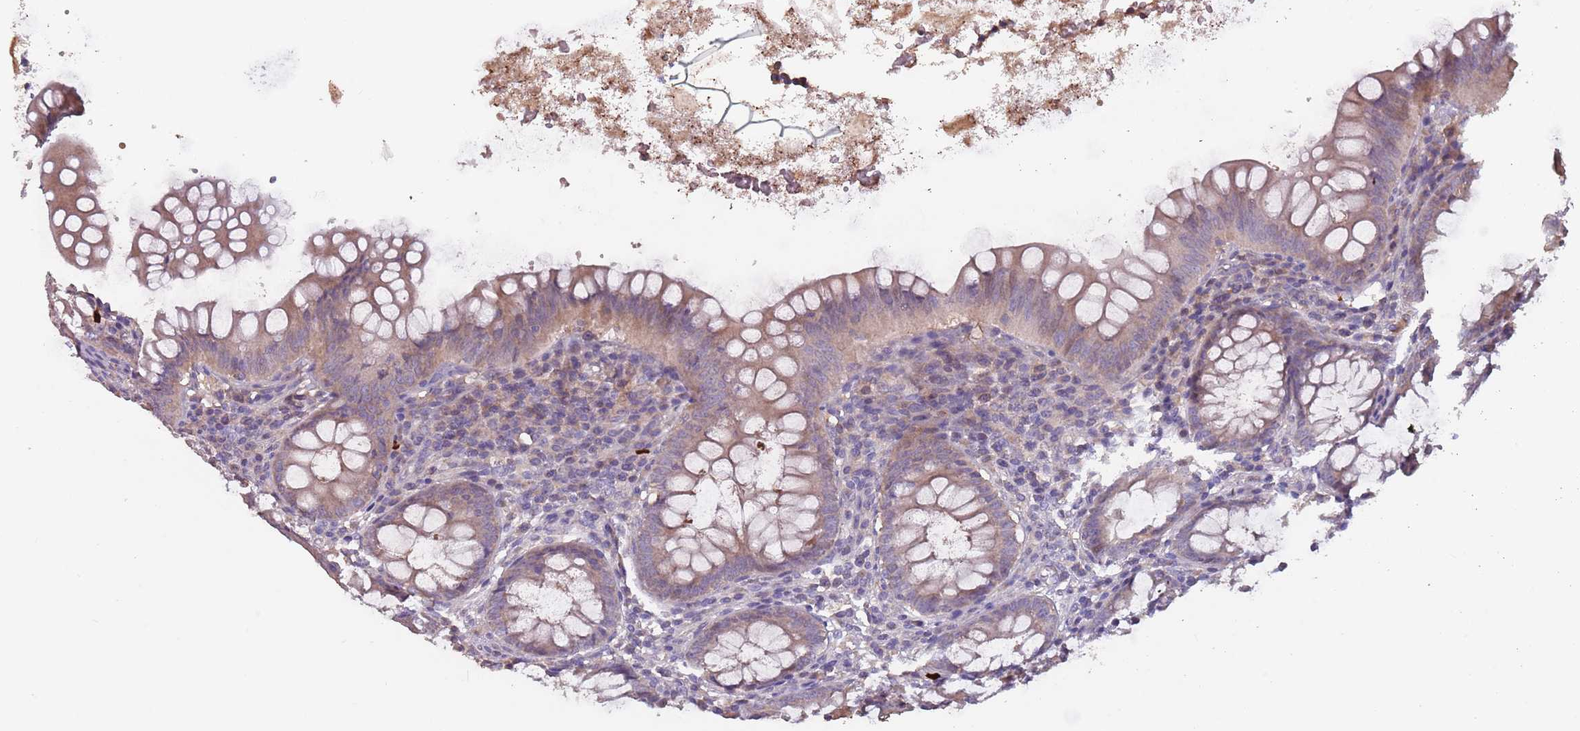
{"staining": {"intensity": "weak", "quantity": "25%-75%", "location": "cytoplasmic/membranous"}, "tissue": "appendix", "cell_type": "Glandular cells", "image_type": "normal", "snomed": [{"axis": "morphology", "description": "Normal tissue, NOS"}, {"axis": "topography", "description": "Appendix"}], "caption": "Glandular cells display low levels of weak cytoplasmic/membranous staining in approximately 25%-75% of cells in unremarkable appendix. (brown staining indicates protein expression, while blue staining denotes nuclei).", "gene": "MBD3L1", "patient": {"sex": "female", "age": 33}}